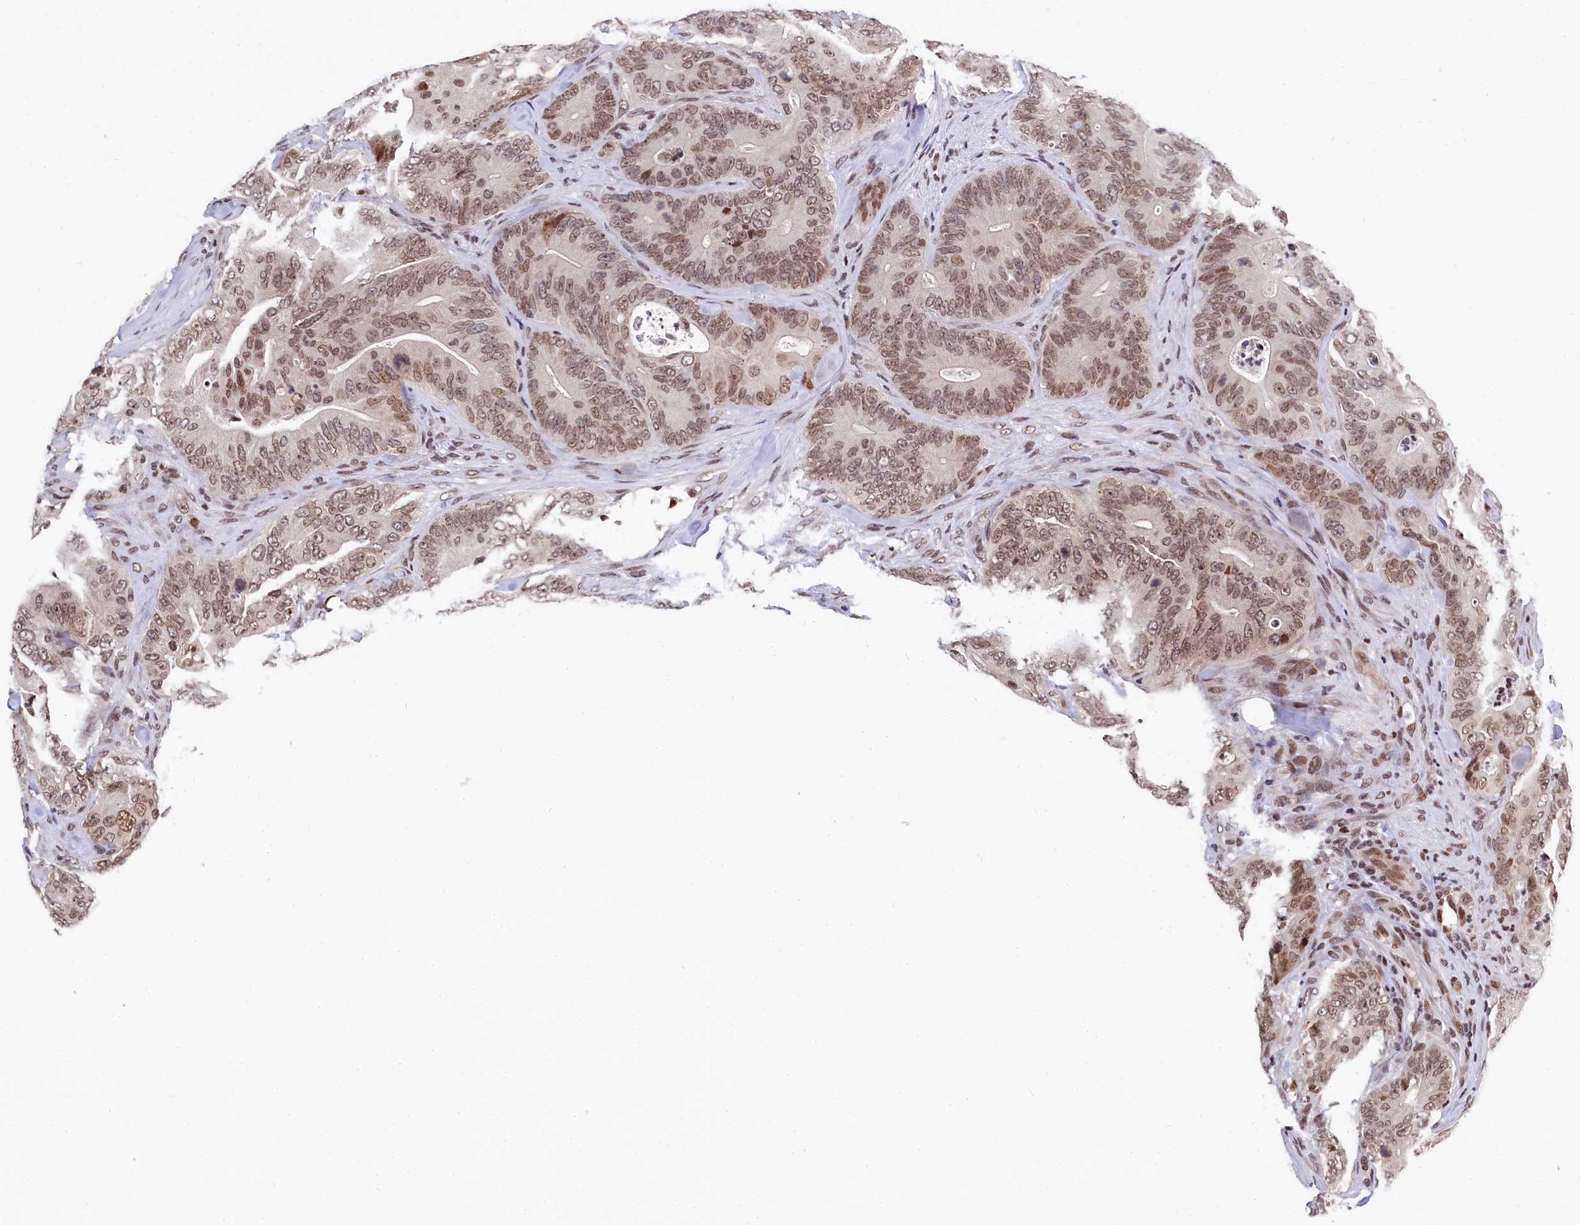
{"staining": {"intensity": "weak", "quantity": ">75%", "location": "nuclear"}, "tissue": "colorectal cancer", "cell_type": "Tumor cells", "image_type": "cancer", "snomed": [{"axis": "morphology", "description": "Normal tissue, NOS"}, {"axis": "topography", "description": "Colon"}], "caption": "Weak nuclear expression is seen in about >75% of tumor cells in colorectal cancer.", "gene": "FAM217B", "patient": {"sex": "female", "age": 82}}